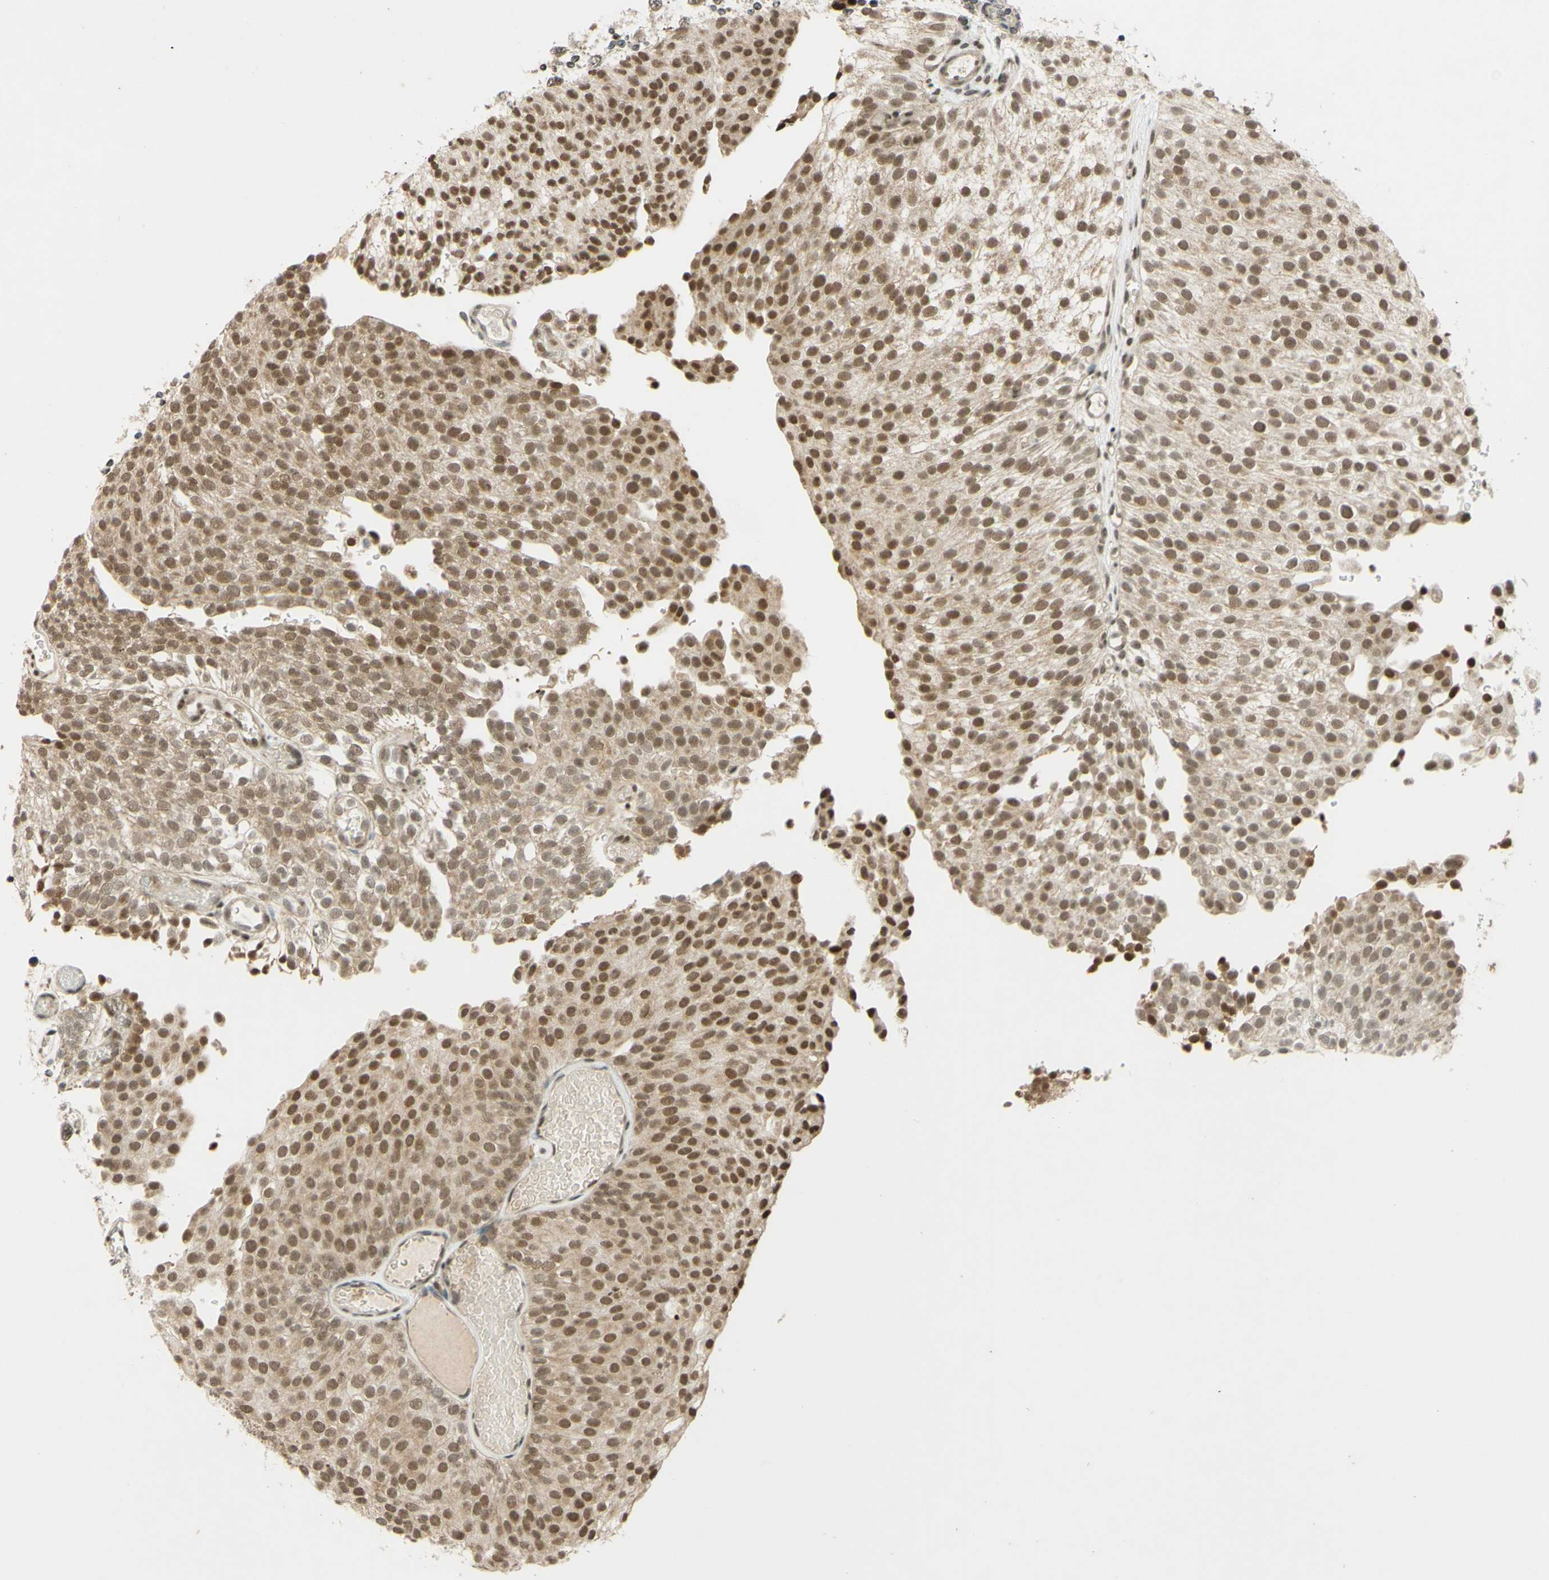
{"staining": {"intensity": "moderate", "quantity": ">75%", "location": "nuclear"}, "tissue": "urothelial cancer", "cell_type": "Tumor cells", "image_type": "cancer", "snomed": [{"axis": "morphology", "description": "Urothelial carcinoma, Low grade"}, {"axis": "topography", "description": "Urinary bladder"}], "caption": "Urothelial cancer stained with a protein marker demonstrates moderate staining in tumor cells.", "gene": "SMARCB1", "patient": {"sex": "male", "age": 78}}